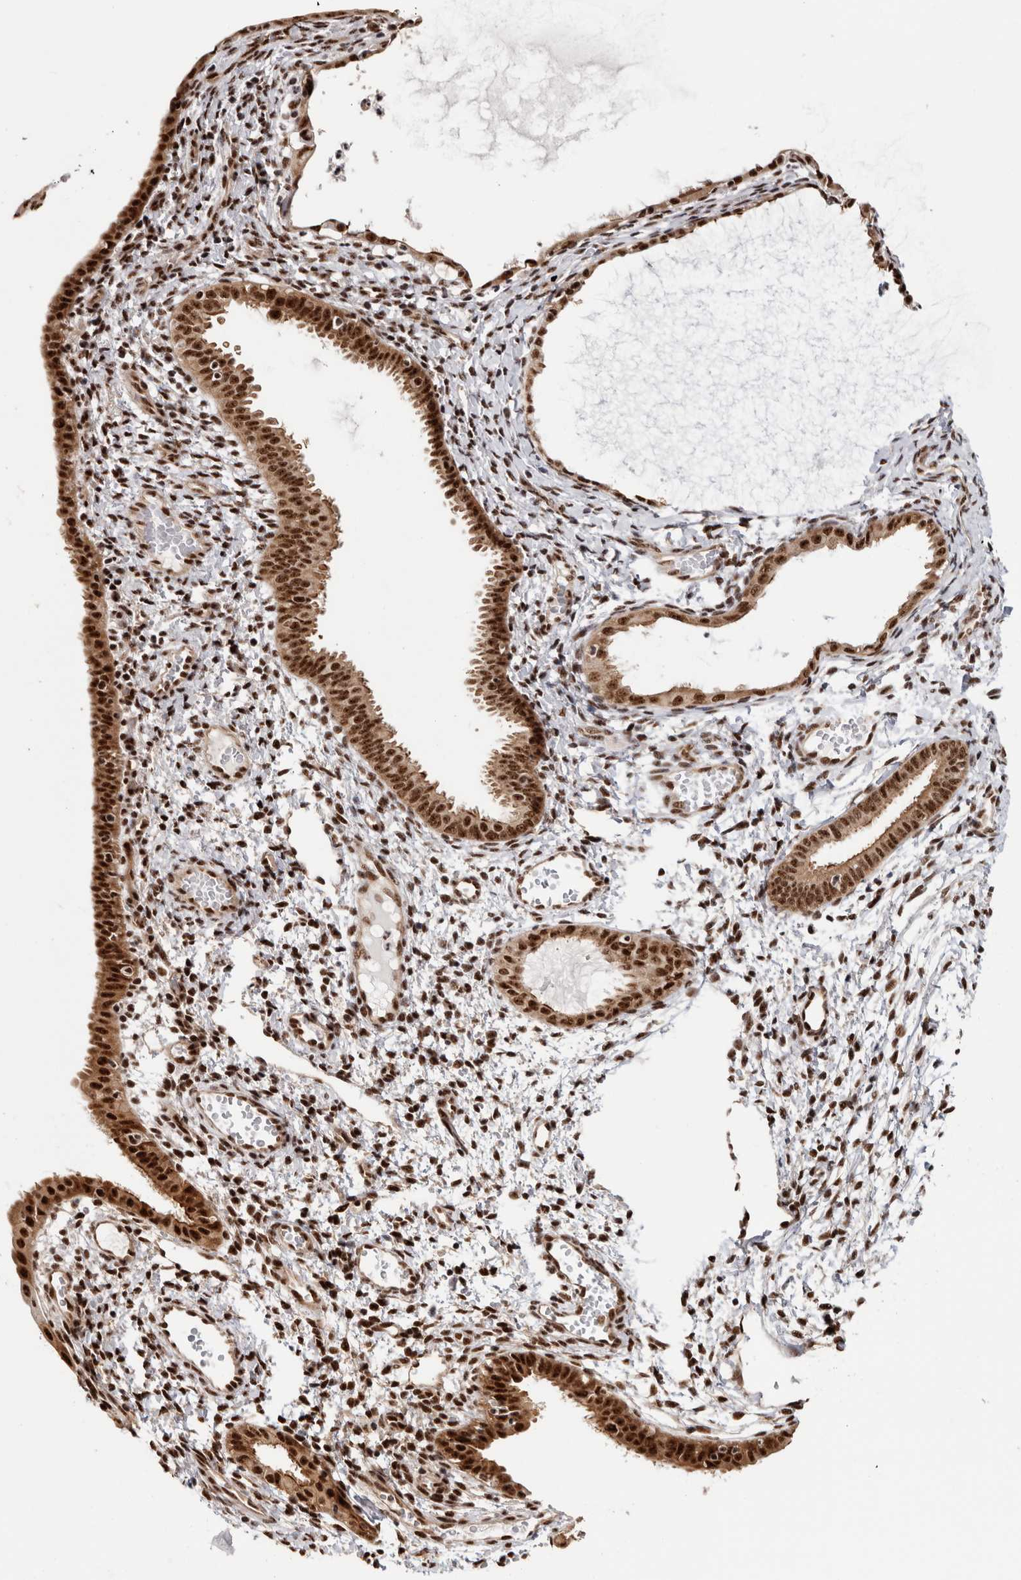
{"staining": {"intensity": "strong", "quantity": ">75%", "location": "cytoplasmic/membranous,nuclear"}, "tissue": "endometrial cancer", "cell_type": "Tumor cells", "image_type": "cancer", "snomed": [{"axis": "morphology", "description": "Adenocarcinoma, NOS"}, {"axis": "topography", "description": "Endometrium"}], "caption": "Endometrial cancer stained with a protein marker exhibits strong staining in tumor cells.", "gene": "MKNK1", "patient": {"sex": "female", "age": 58}}